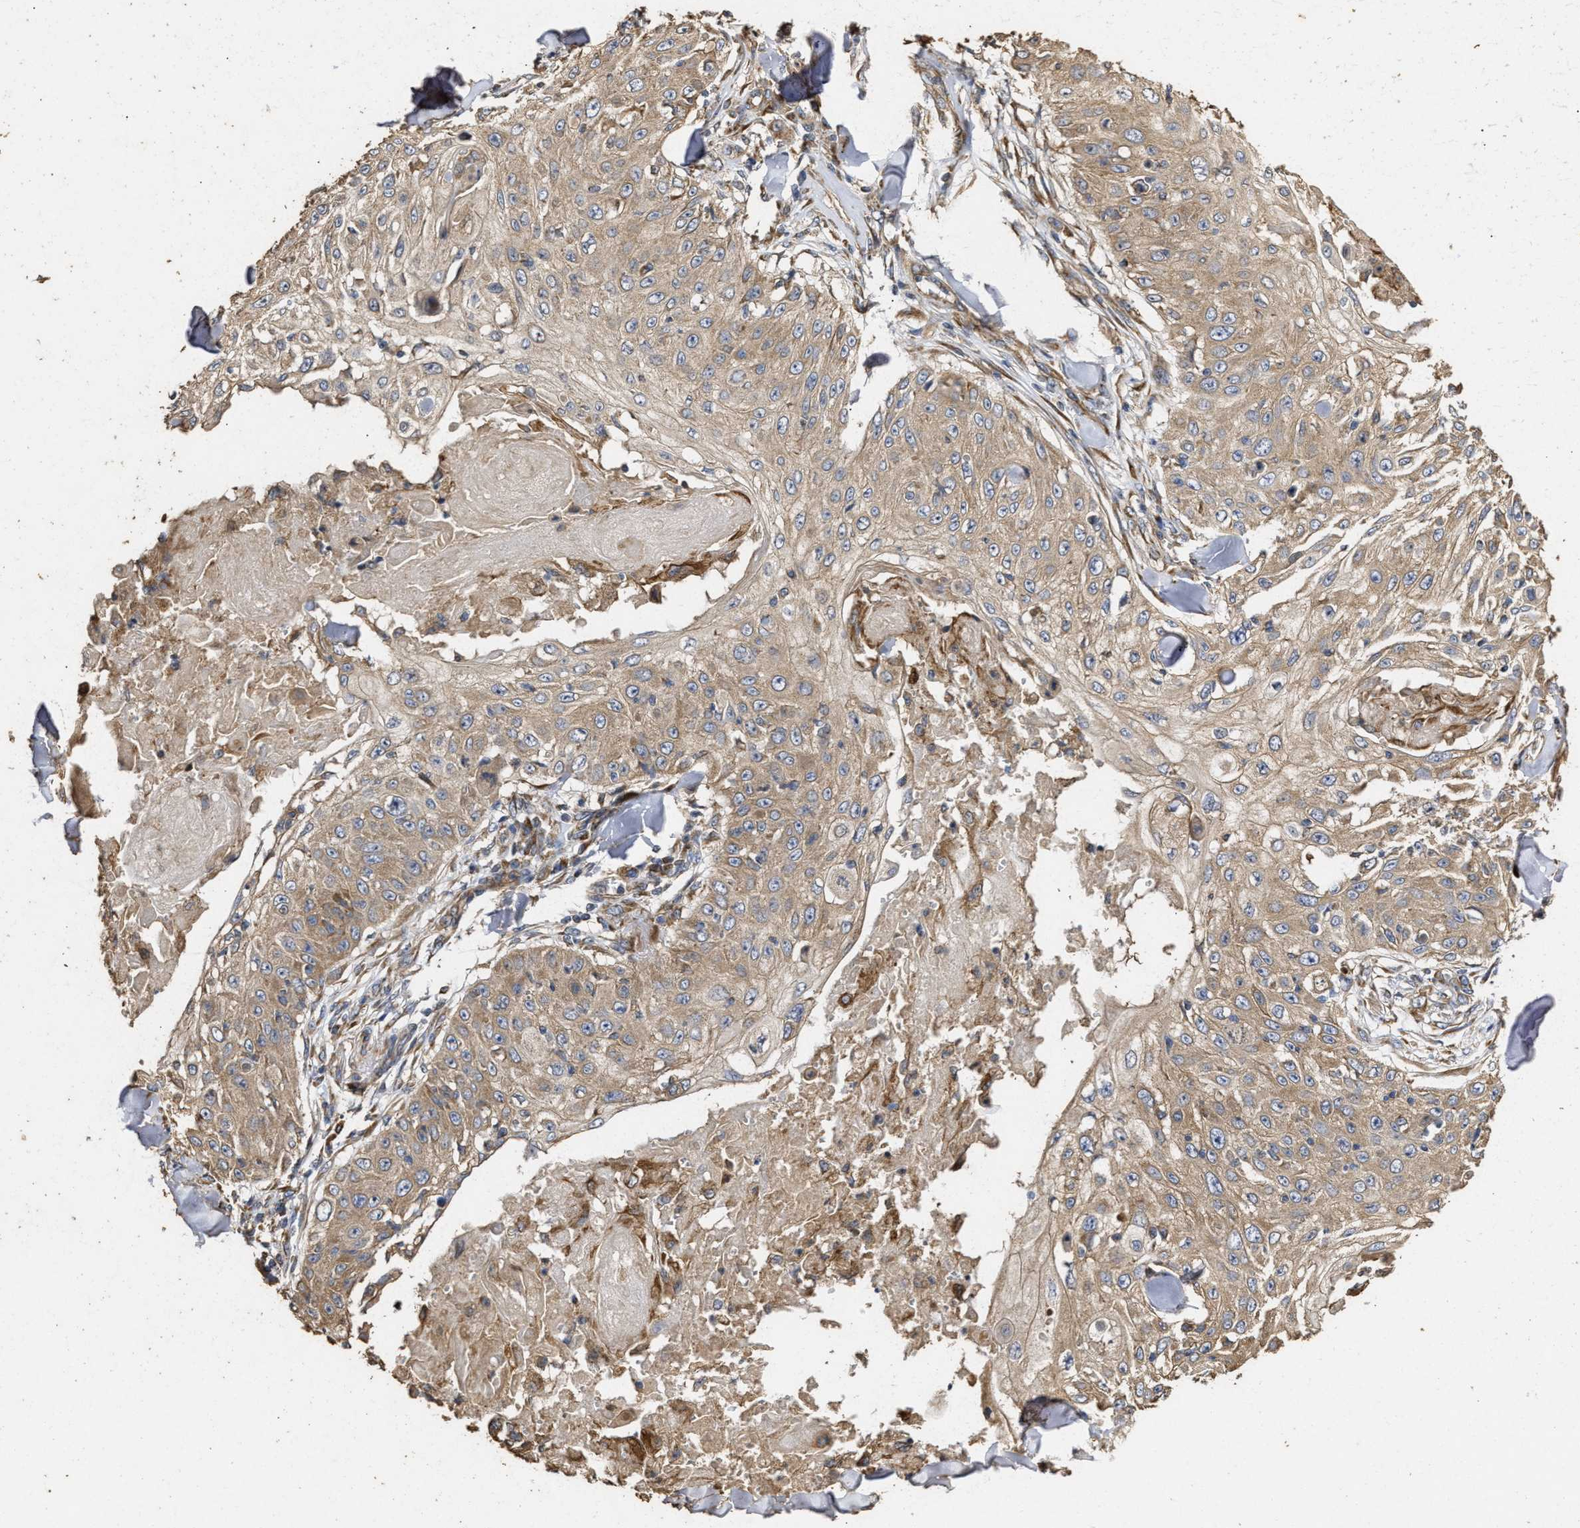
{"staining": {"intensity": "moderate", "quantity": ">75%", "location": "cytoplasmic/membranous"}, "tissue": "skin cancer", "cell_type": "Tumor cells", "image_type": "cancer", "snomed": [{"axis": "morphology", "description": "Squamous cell carcinoma, NOS"}, {"axis": "topography", "description": "Skin"}], "caption": "A brown stain labels moderate cytoplasmic/membranous staining of a protein in skin squamous cell carcinoma tumor cells.", "gene": "NAV1", "patient": {"sex": "male", "age": 86}}